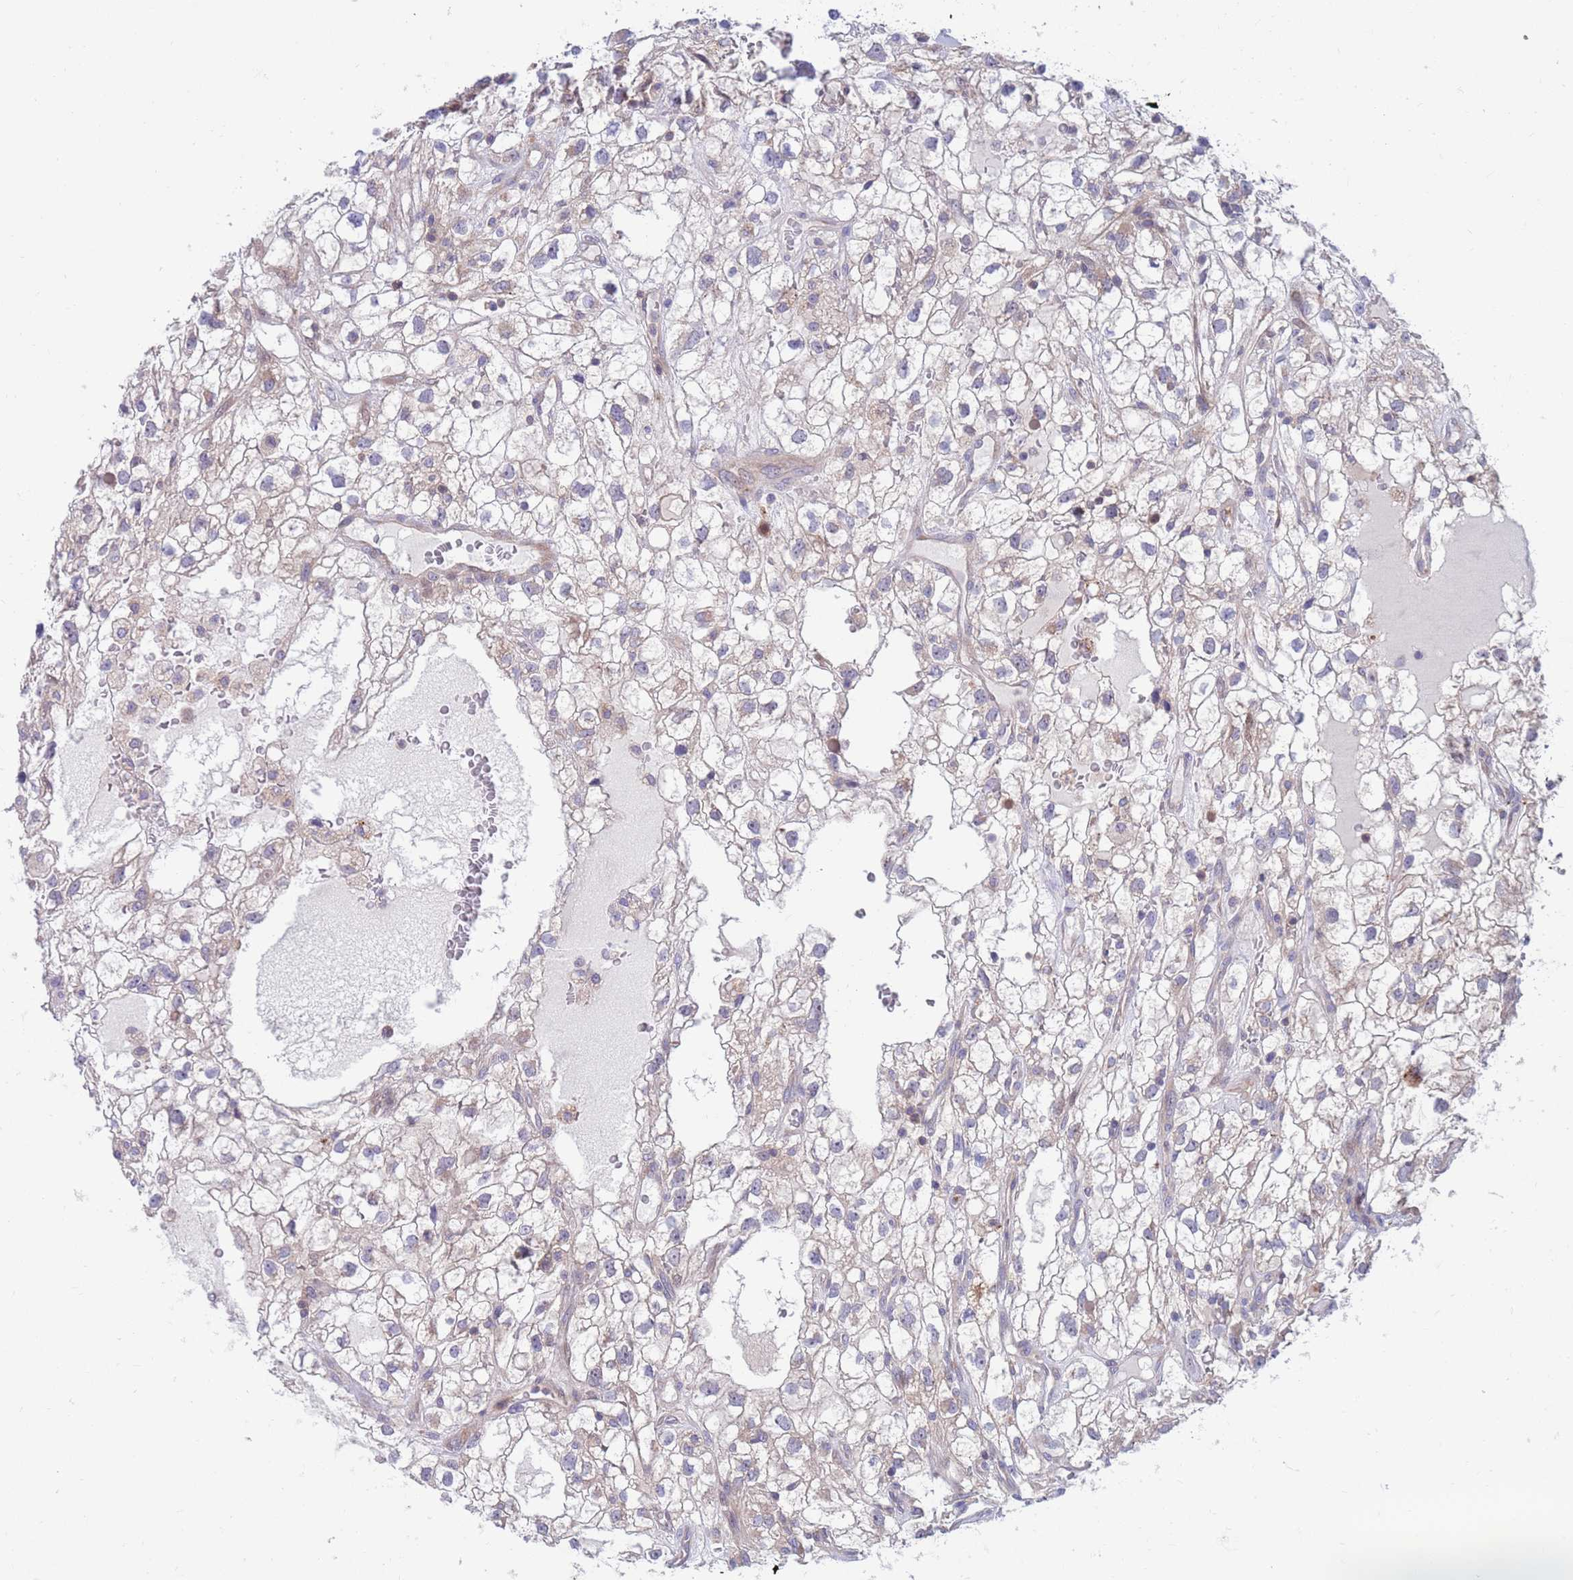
{"staining": {"intensity": "negative", "quantity": "none", "location": "none"}, "tissue": "renal cancer", "cell_type": "Tumor cells", "image_type": "cancer", "snomed": [{"axis": "morphology", "description": "Adenocarcinoma, NOS"}, {"axis": "topography", "description": "Kidney"}], "caption": "High magnification brightfield microscopy of renal cancer (adenocarcinoma) stained with DAB (brown) and counterstained with hematoxylin (blue): tumor cells show no significant staining.", "gene": "KLHL29", "patient": {"sex": "male", "age": 59}}